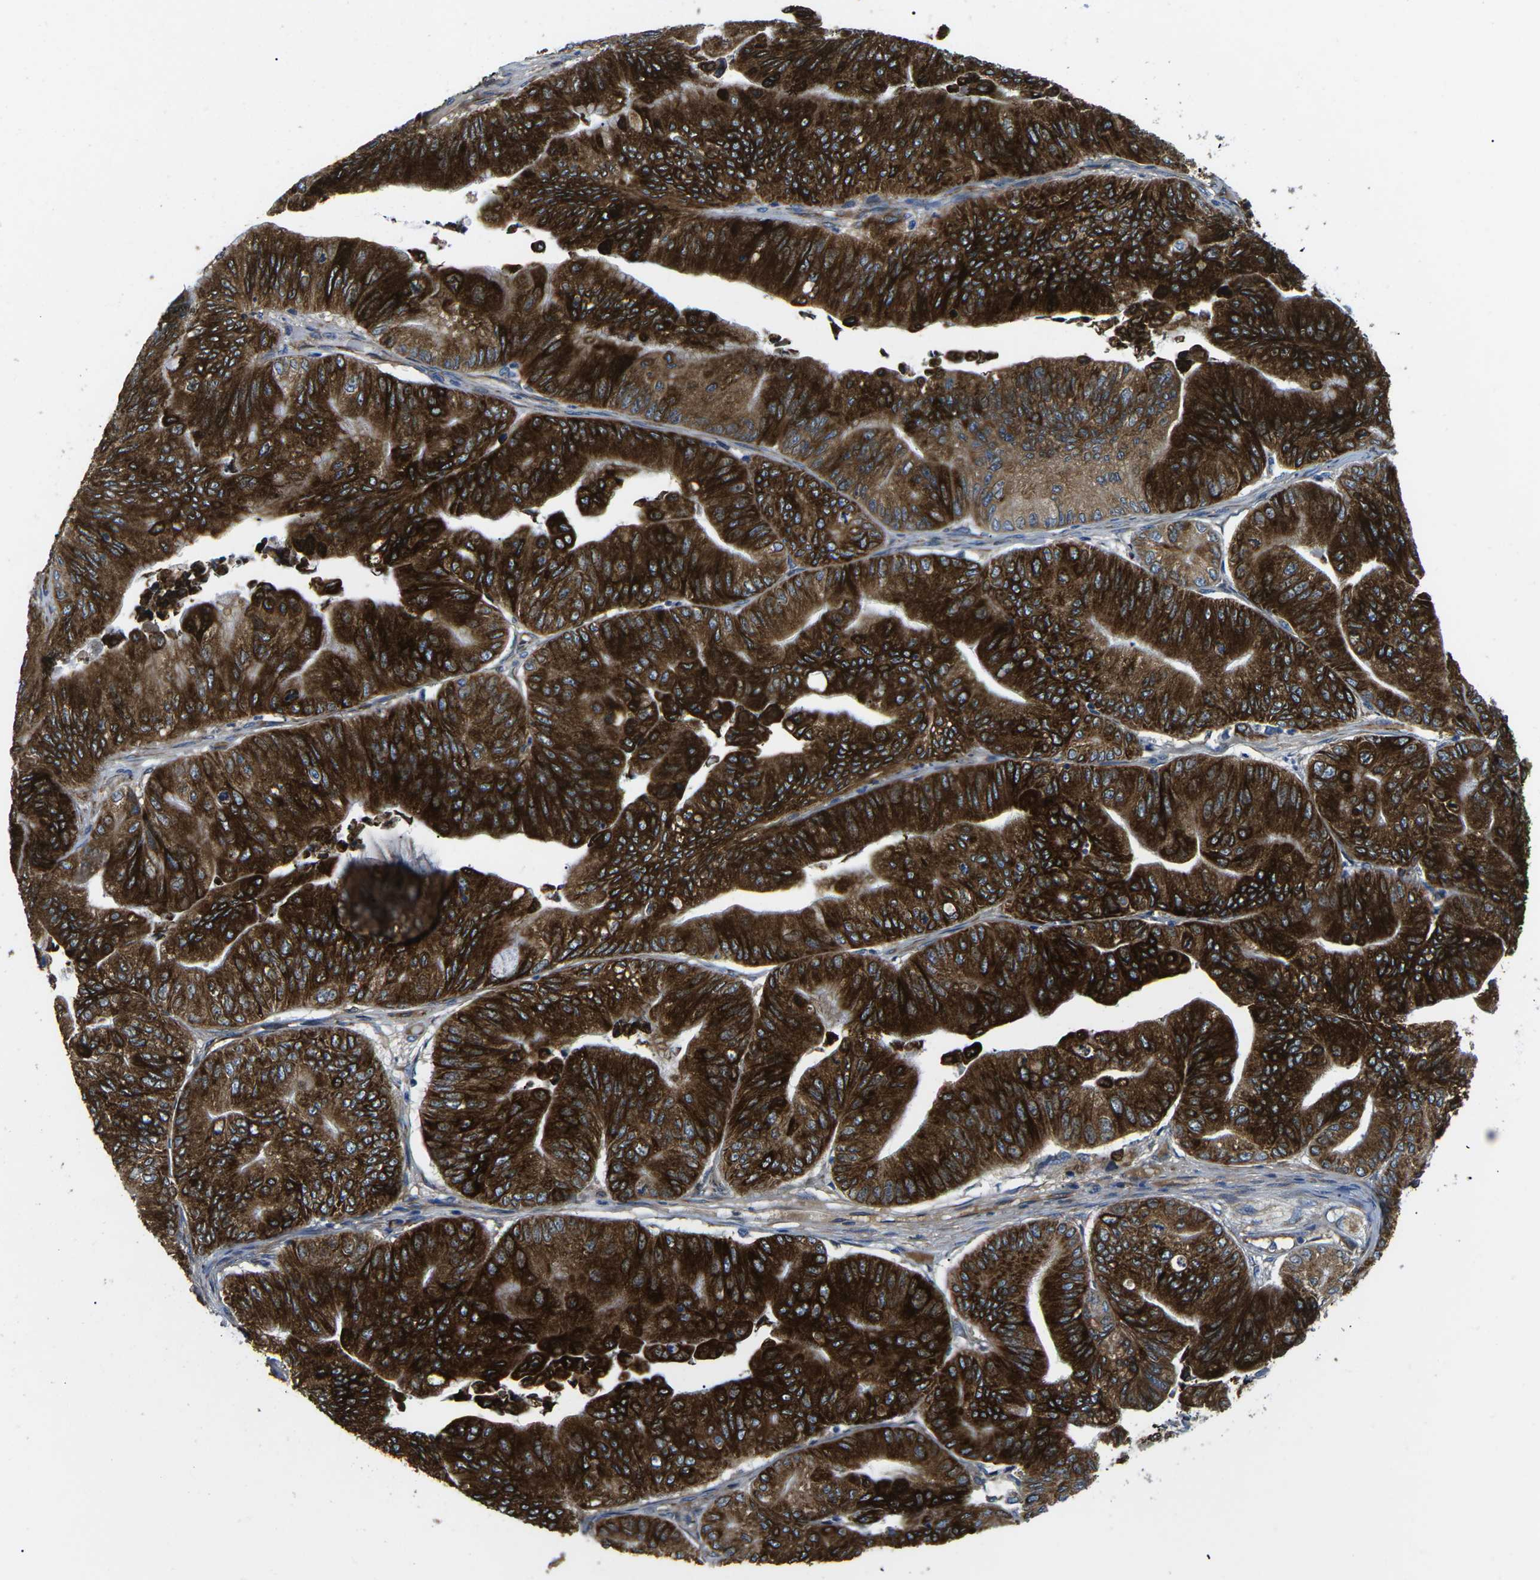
{"staining": {"intensity": "strong", "quantity": ">75%", "location": "cytoplasmic/membranous"}, "tissue": "ovarian cancer", "cell_type": "Tumor cells", "image_type": "cancer", "snomed": [{"axis": "morphology", "description": "Cystadenocarcinoma, mucinous, NOS"}, {"axis": "topography", "description": "Ovary"}], "caption": "Immunohistochemical staining of ovarian cancer reveals high levels of strong cytoplasmic/membranous protein positivity in approximately >75% of tumor cells.", "gene": "PDZD8", "patient": {"sex": "female", "age": 61}}